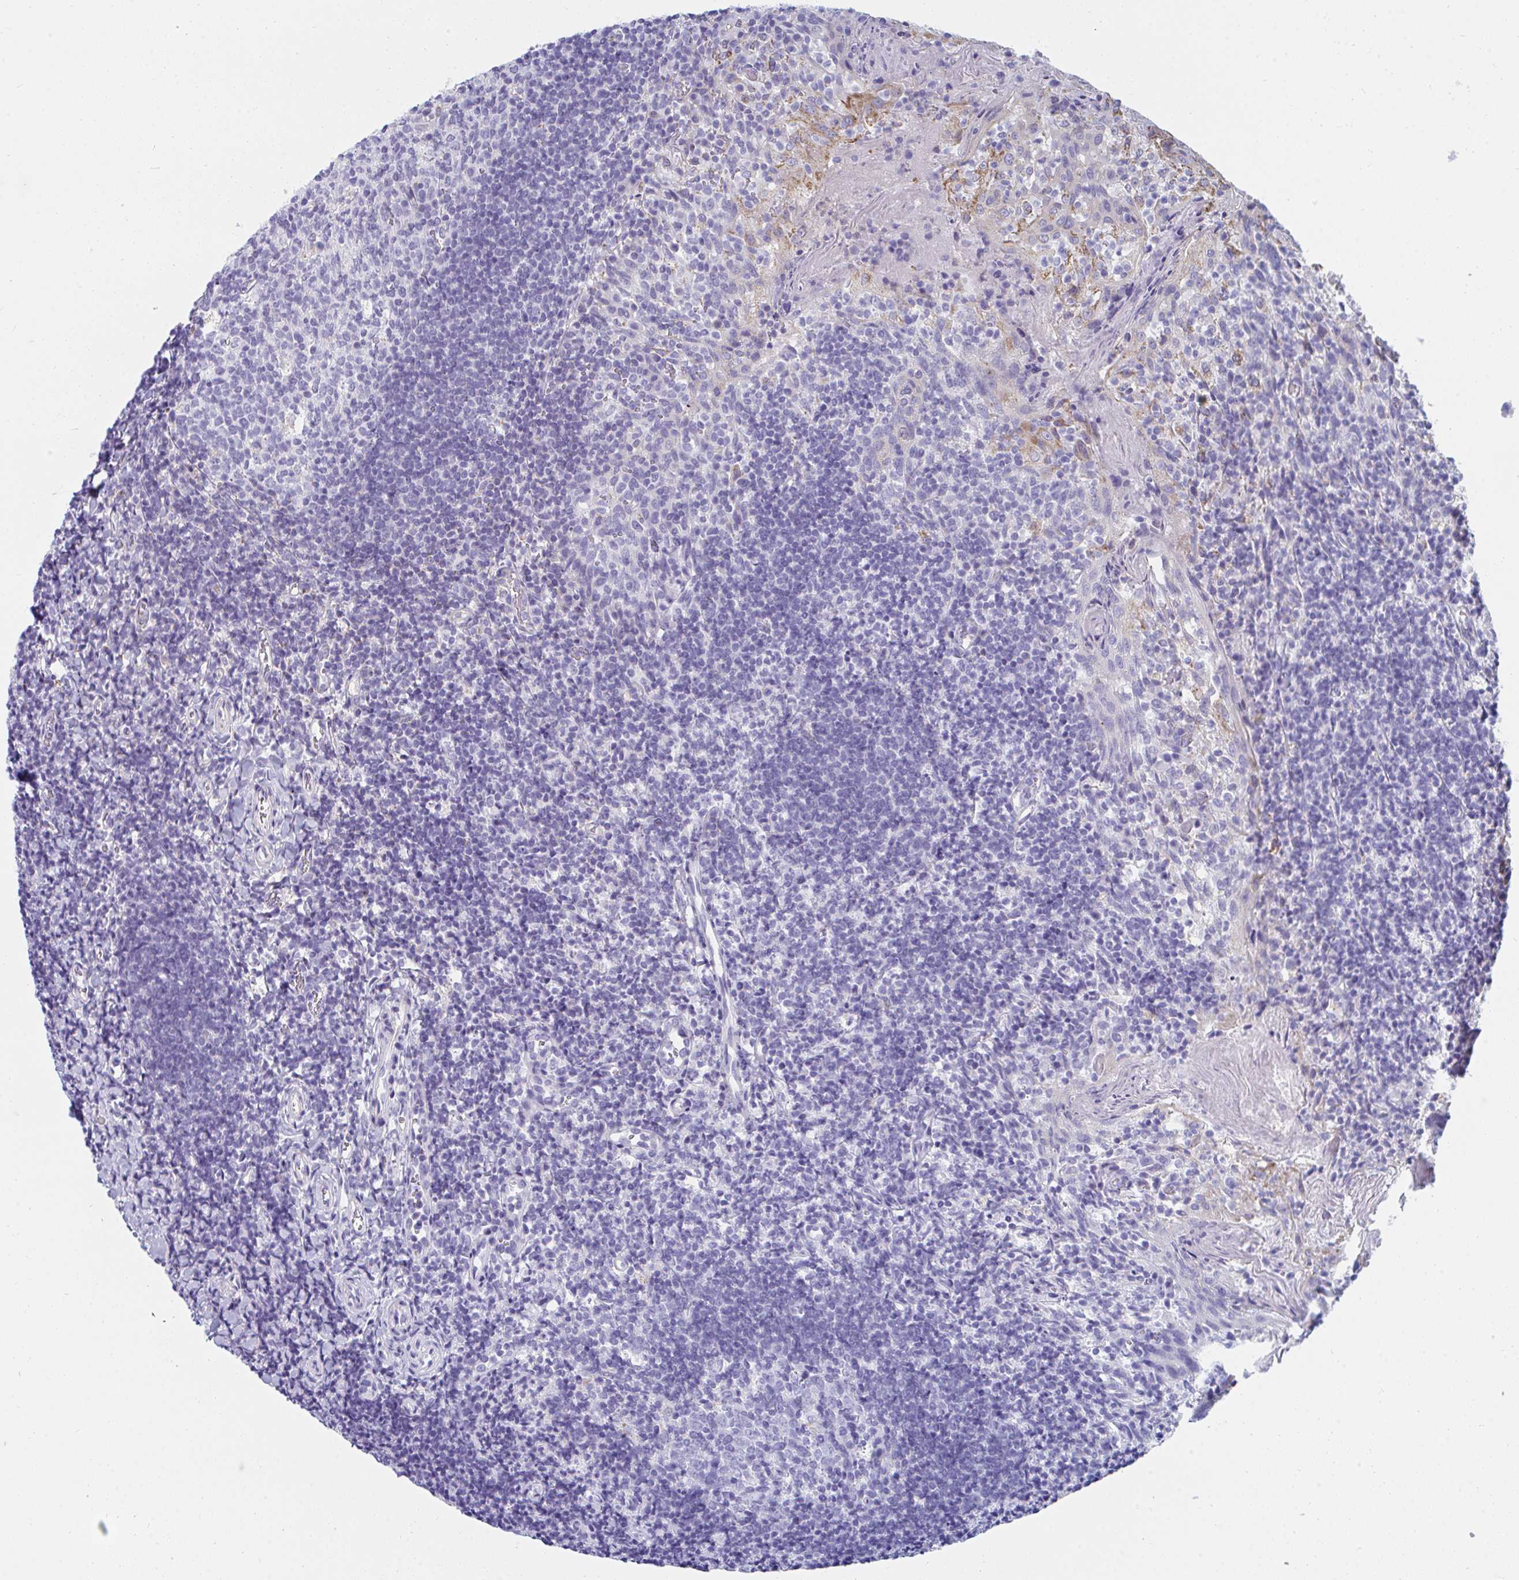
{"staining": {"intensity": "negative", "quantity": "none", "location": "none"}, "tissue": "tonsil", "cell_type": "Germinal center cells", "image_type": "normal", "snomed": [{"axis": "morphology", "description": "Normal tissue, NOS"}, {"axis": "topography", "description": "Tonsil"}], "caption": "High power microscopy histopathology image of an immunohistochemistry micrograph of normal tonsil, revealing no significant positivity in germinal center cells.", "gene": "MGAM2", "patient": {"sex": "female", "age": 10}}